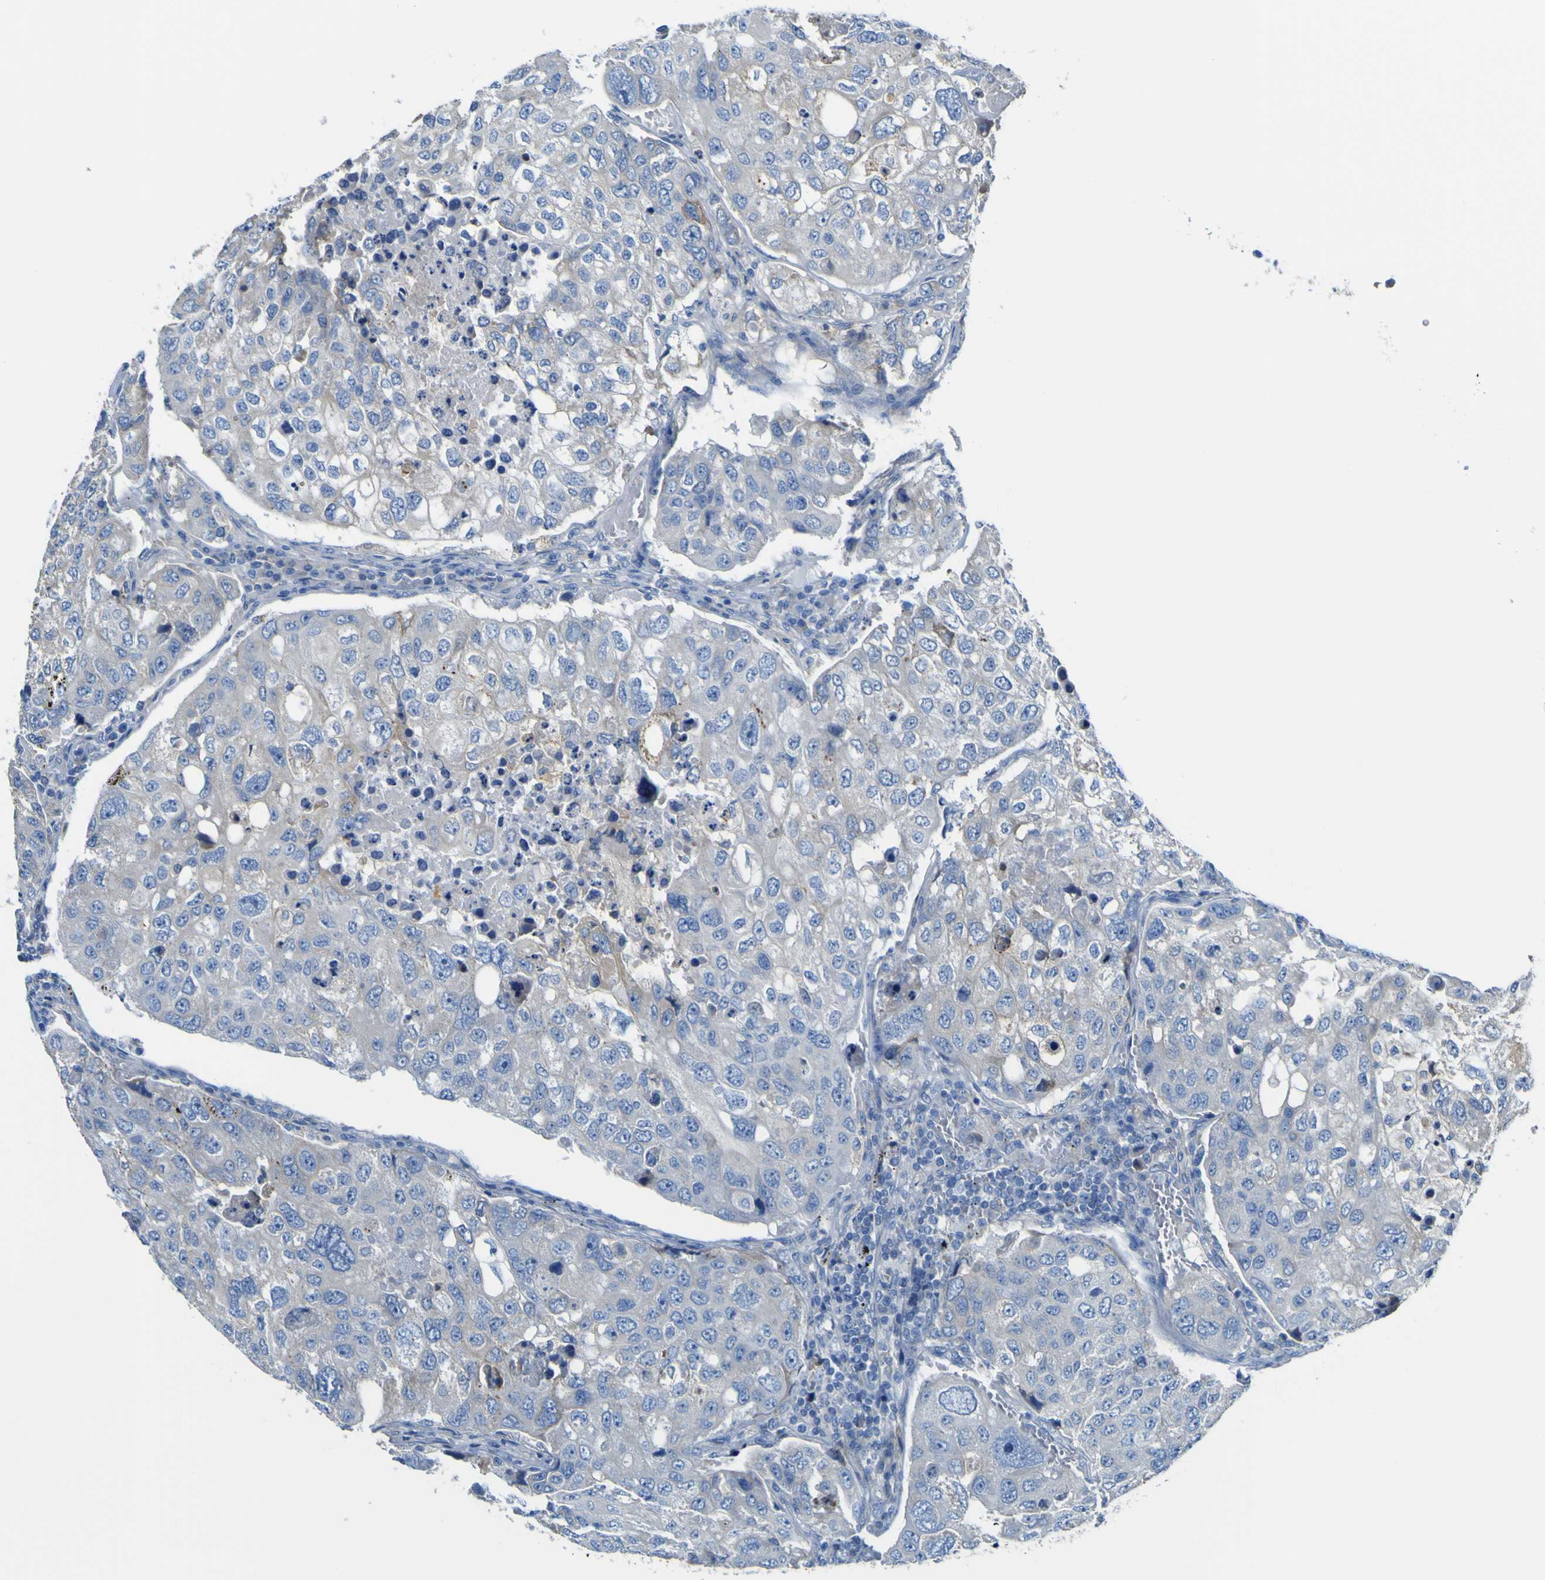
{"staining": {"intensity": "negative", "quantity": "none", "location": "none"}, "tissue": "urothelial cancer", "cell_type": "Tumor cells", "image_type": "cancer", "snomed": [{"axis": "morphology", "description": "Urothelial carcinoma, High grade"}, {"axis": "topography", "description": "Lymph node"}, {"axis": "topography", "description": "Urinary bladder"}], "caption": "Micrograph shows no protein expression in tumor cells of urothelial cancer tissue.", "gene": "ADGRA2", "patient": {"sex": "male", "age": 51}}